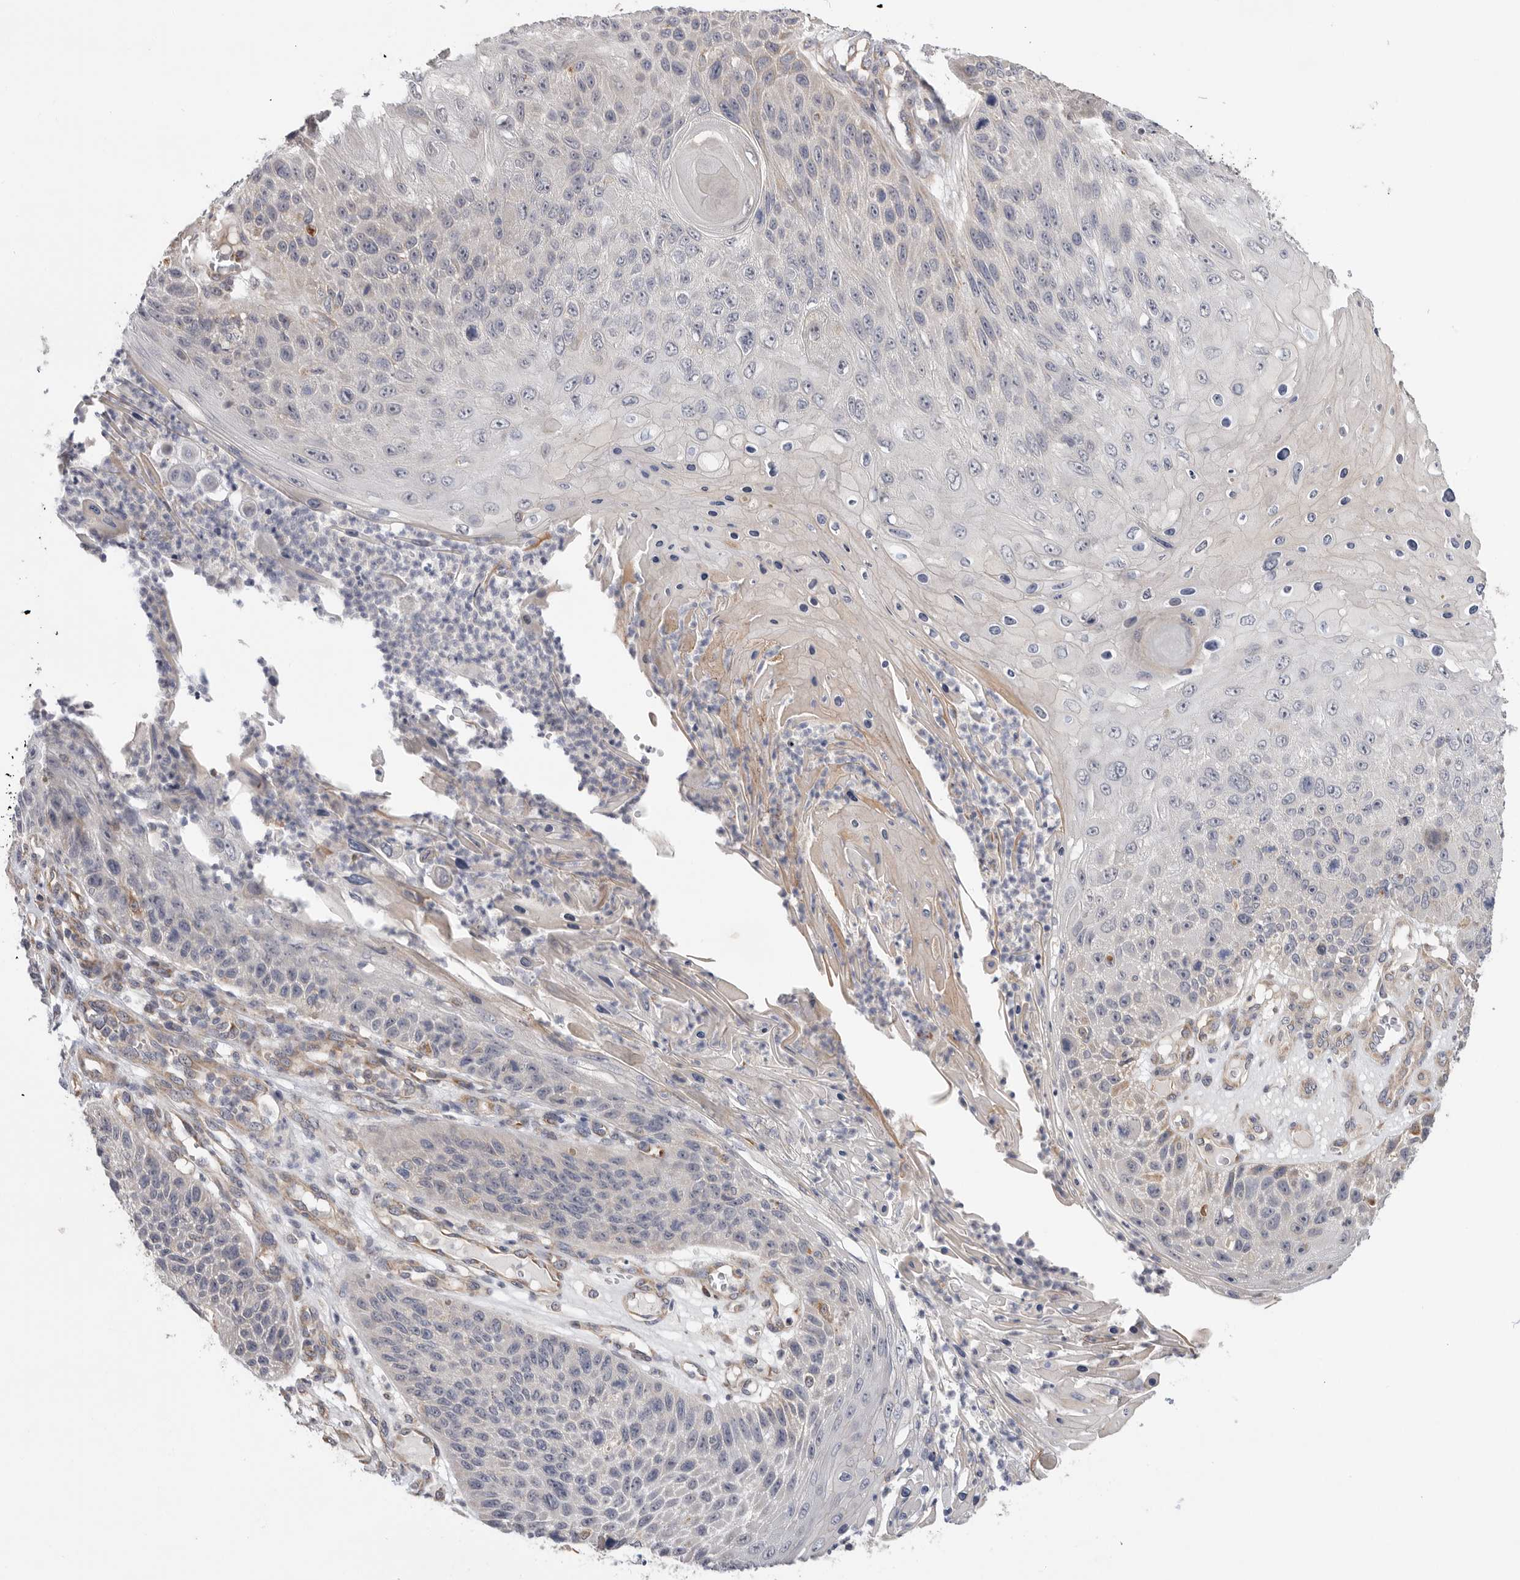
{"staining": {"intensity": "negative", "quantity": "none", "location": "none"}, "tissue": "skin cancer", "cell_type": "Tumor cells", "image_type": "cancer", "snomed": [{"axis": "morphology", "description": "Squamous cell carcinoma, NOS"}, {"axis": "topography", "description": "Skin"}], "caption": "There is no significant positivity in tumor cells of skin cancer.", "gene": "MTFR1L", "patient": {"sex": "female", "age": 88}}